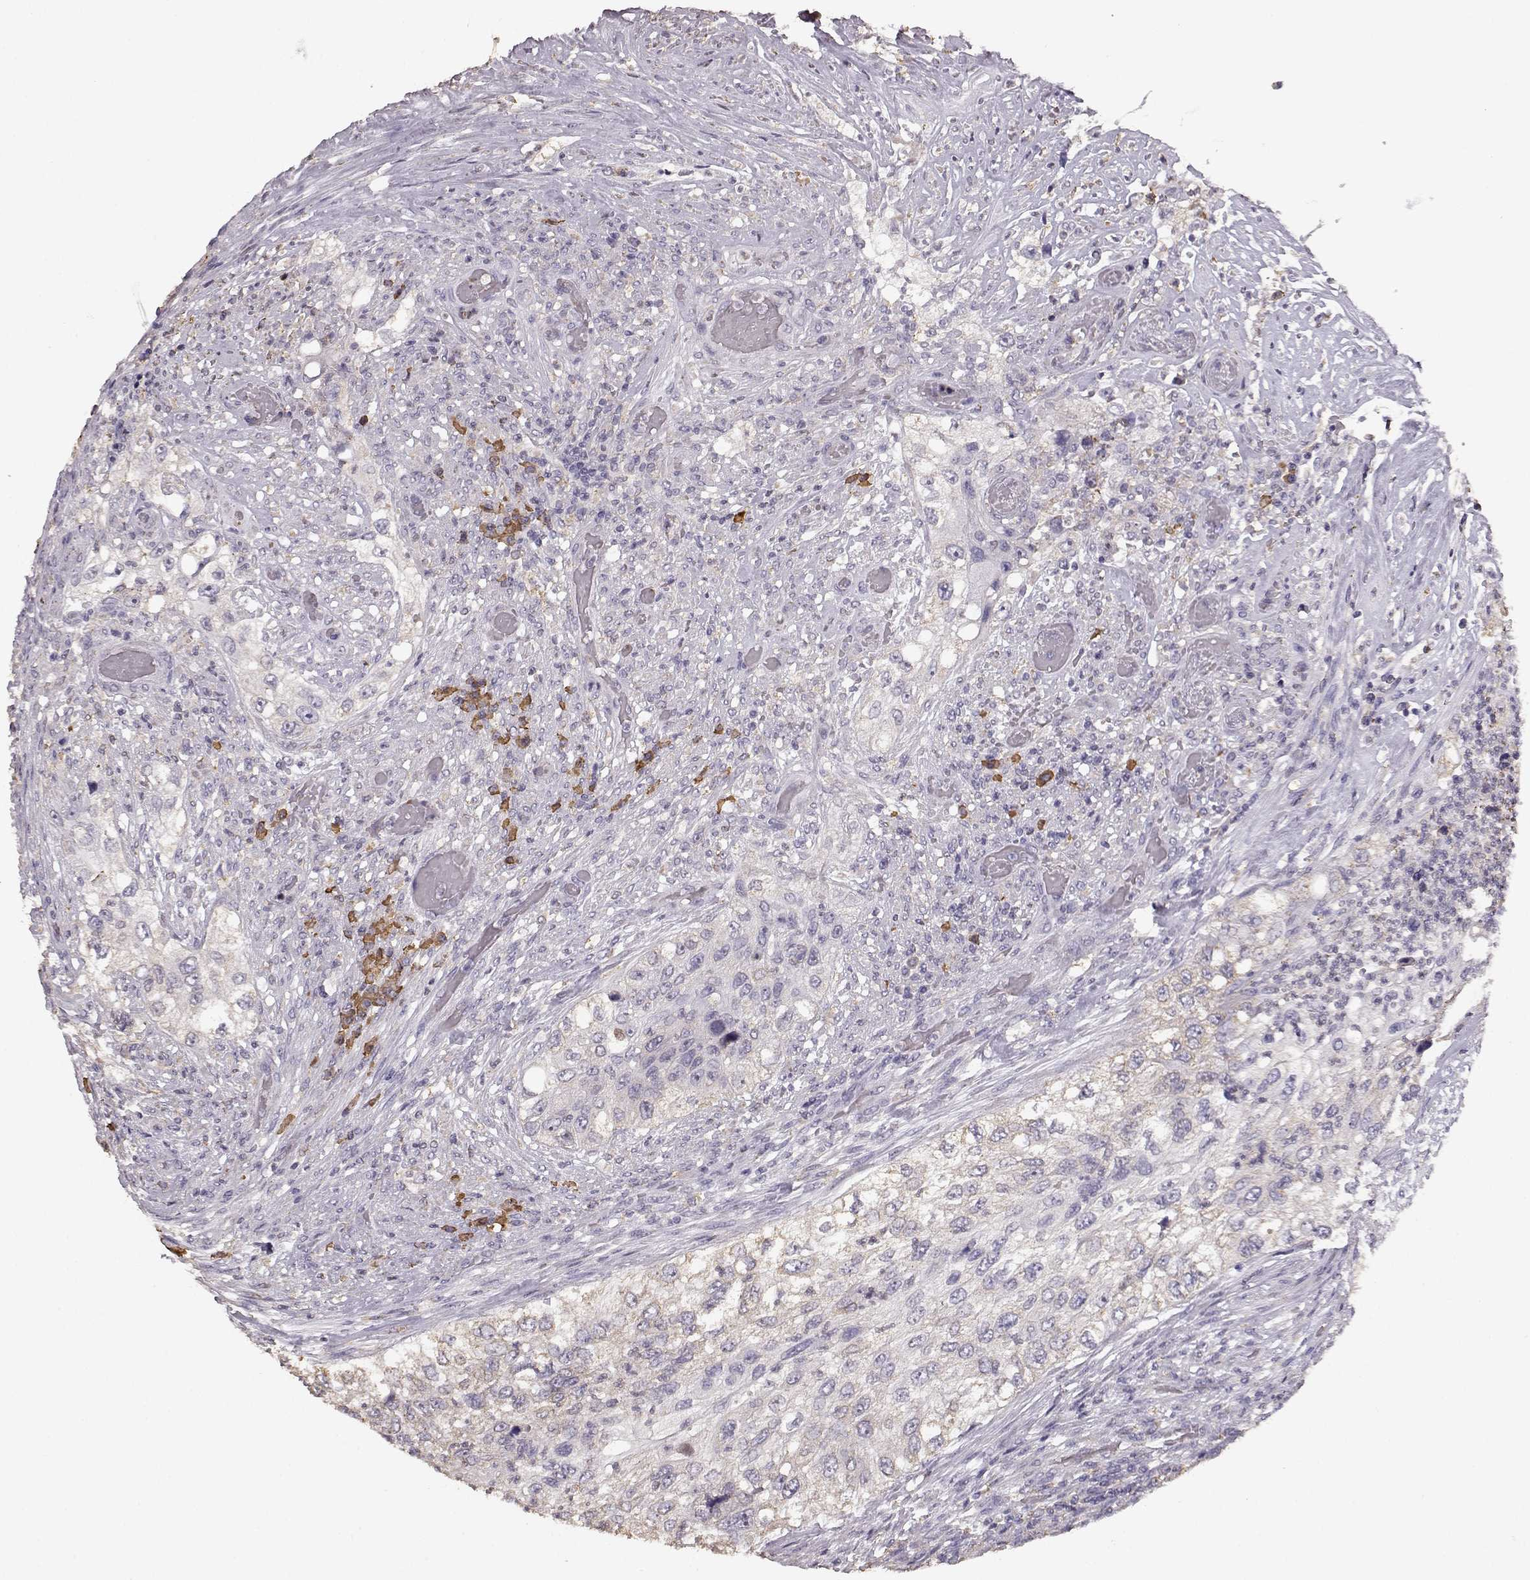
{"staining": {"intensity": "weak", "quantity": "25%-75%", "location": "cytoplasmic/membranous"}, "tissue": "urothelial cancer", "cell_type": "Tumor cells", "image_type": "cancer", "snomed": [{"axis": "morphology", "description": "Urothelial carcinoma, High grade"}, {"axis": "topography", "description": "Urinary bladder"}], "caption": "About 25%-75% of tumor cells in urothelial cancer display weak cytoplasmic/membranous protein staining as visualized by brown immunohistochemical staining.", "gene": "GABRG3", "patient": {"sex": "female", "age": 60}}